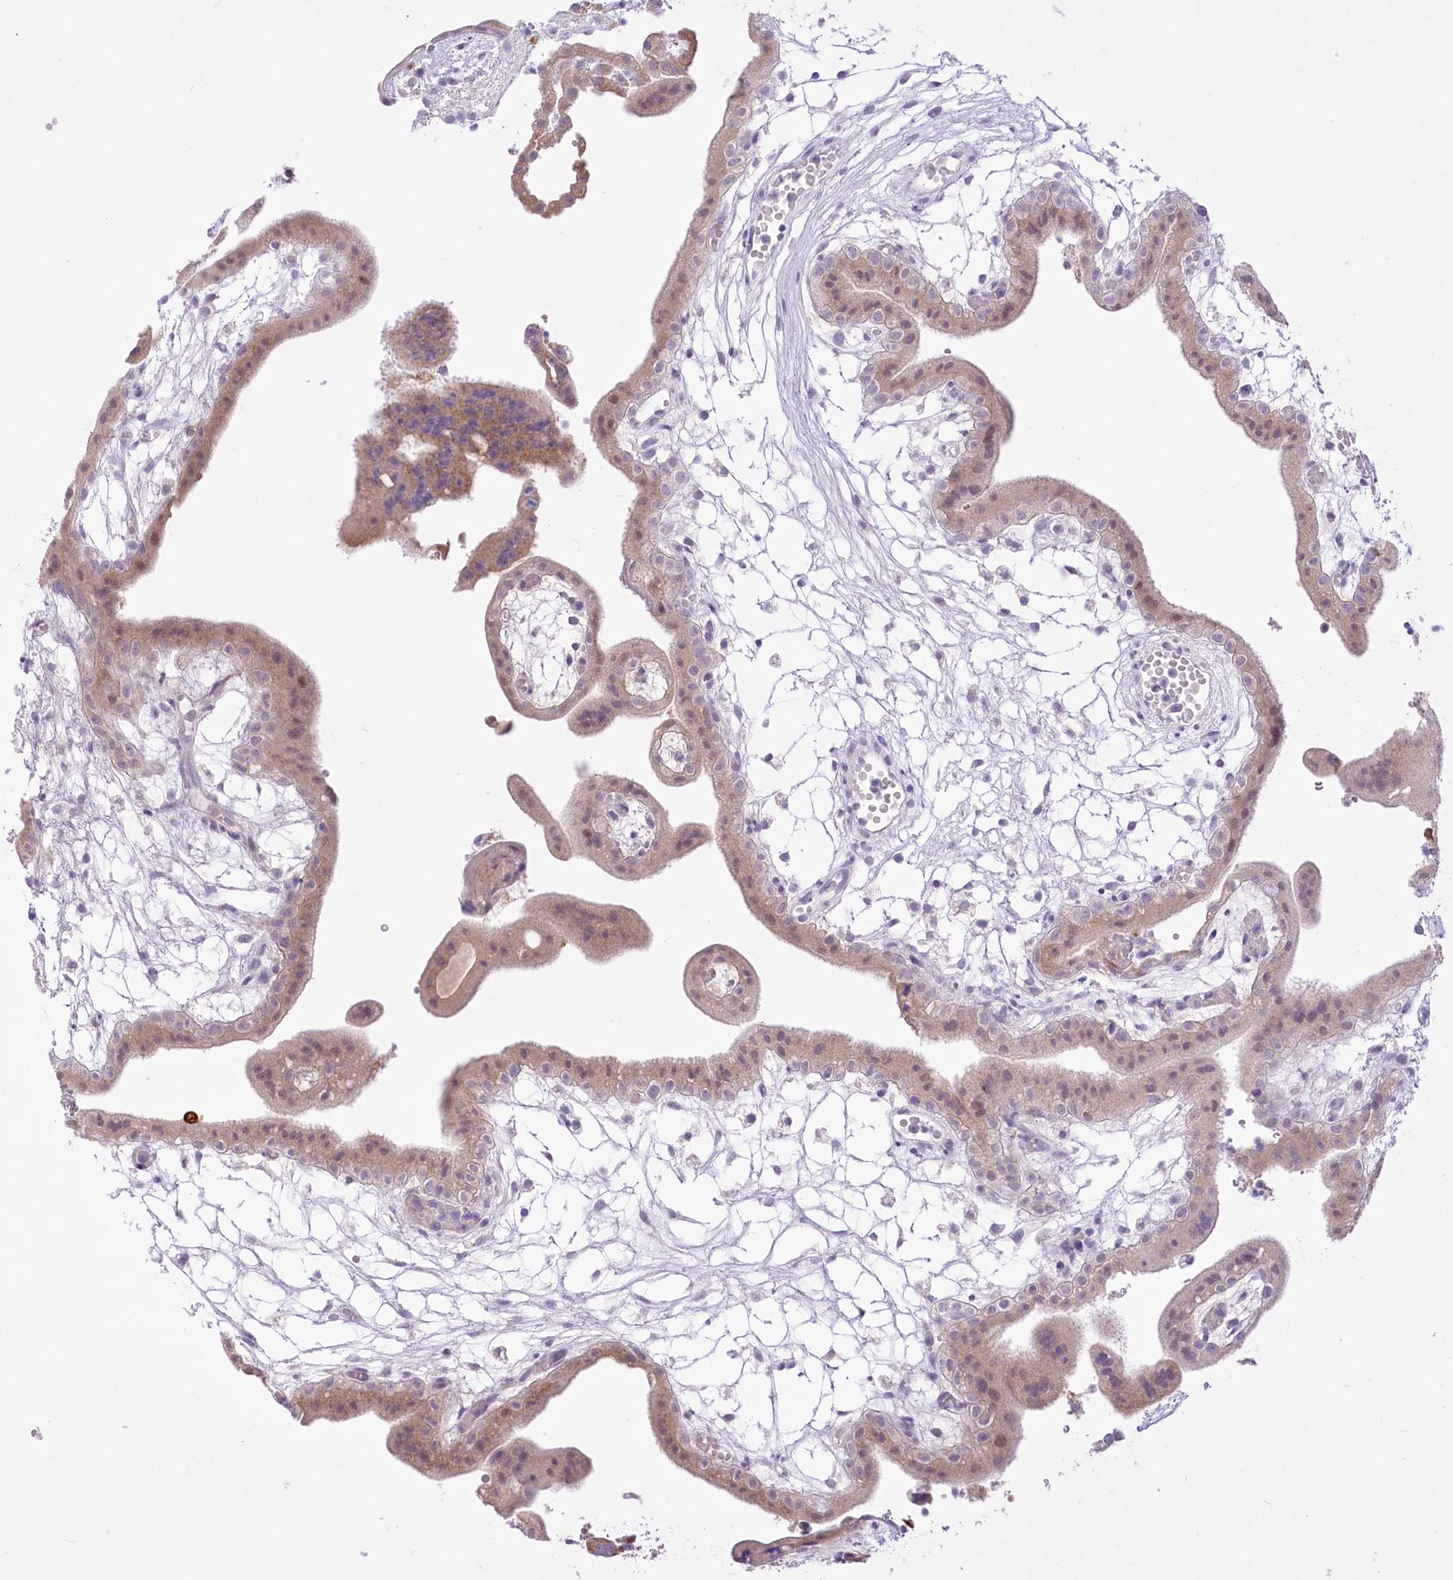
{"staining": {"intensity": "negative", "quantity": "none", "location": "none"}, "tissue": "placenta", "cell_type": "Decidual cells", "image_type": "normal", "snomed": [{"axis": "morphology", "description": "Normal tissue, NOS"}, {"axis": "topography", "description": "Placenta"}], "caption": "Immunohistochemical staining of unremarkable human placenta reveals no significant positivity in decidual cells. (DAB (3,3'-diaminobenzidine) IHC with hematoxylin counter stain).", "gene": "BEND7", "patient": {"sex": "female", "age": 18}}